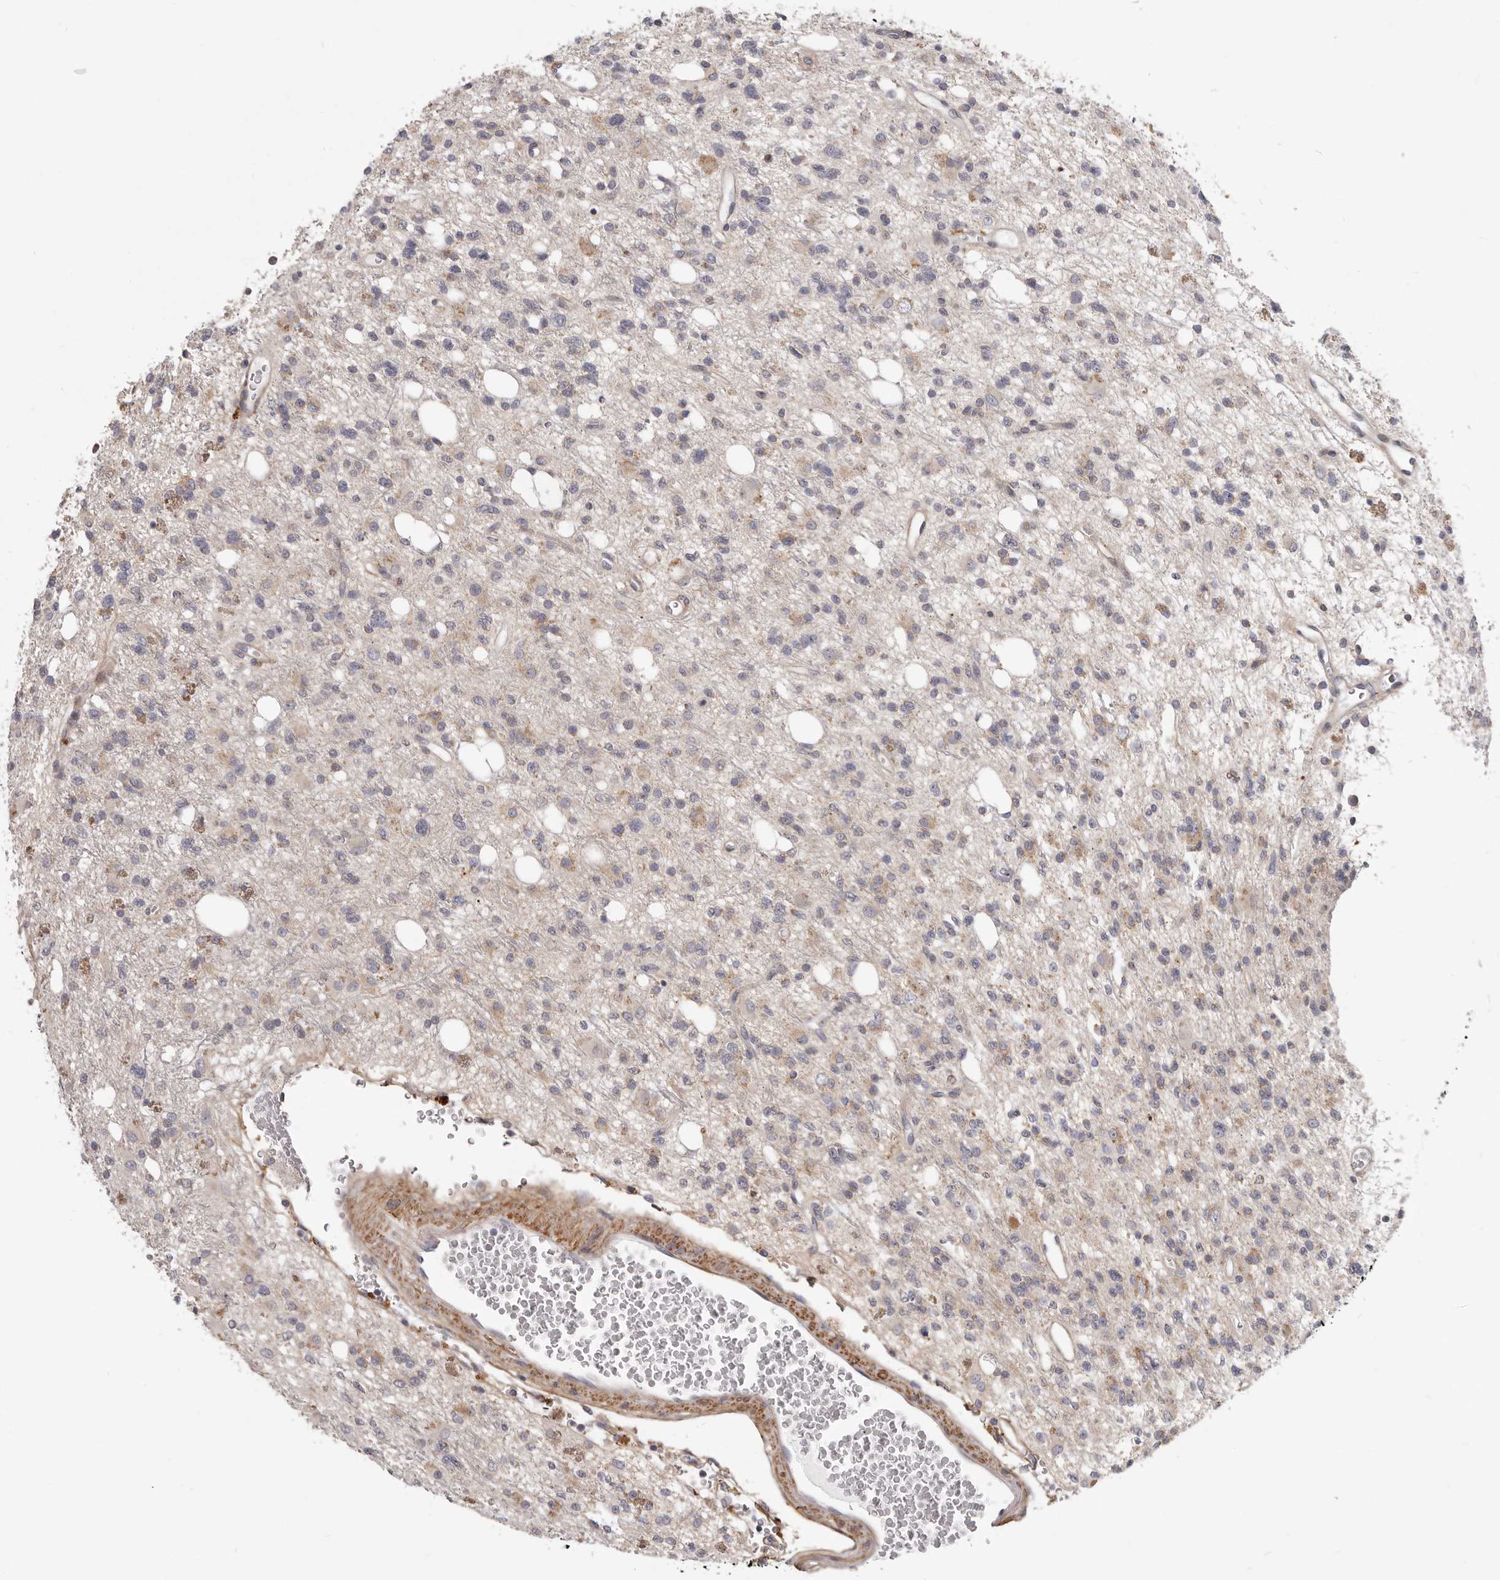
{"staining": {"intensity": "weak", "quantity": "25%-75%", "location": "cytoplasmic/membranous"}, "tissue": "glioma", "cell_type": "Tumor cells", "image_type": "cancer", "snomed": [{"axis": "morphology", "description": "Glioma, malignant, High grade"}, {"axis": "topography", "description": "Brain"}], "caption": "Immunohistochemistry image of neoplastic tissue: human malignant glioma (high-grade) stained using IHC demonstrates low levels of weak protein expression localized specifically in the cytoplasmic/membranous of tumor cells, appearing as a cytoplasmic/membranous brown color.", "gene": "MRPS10", "patient": {"sex": "female", "age": 62}}